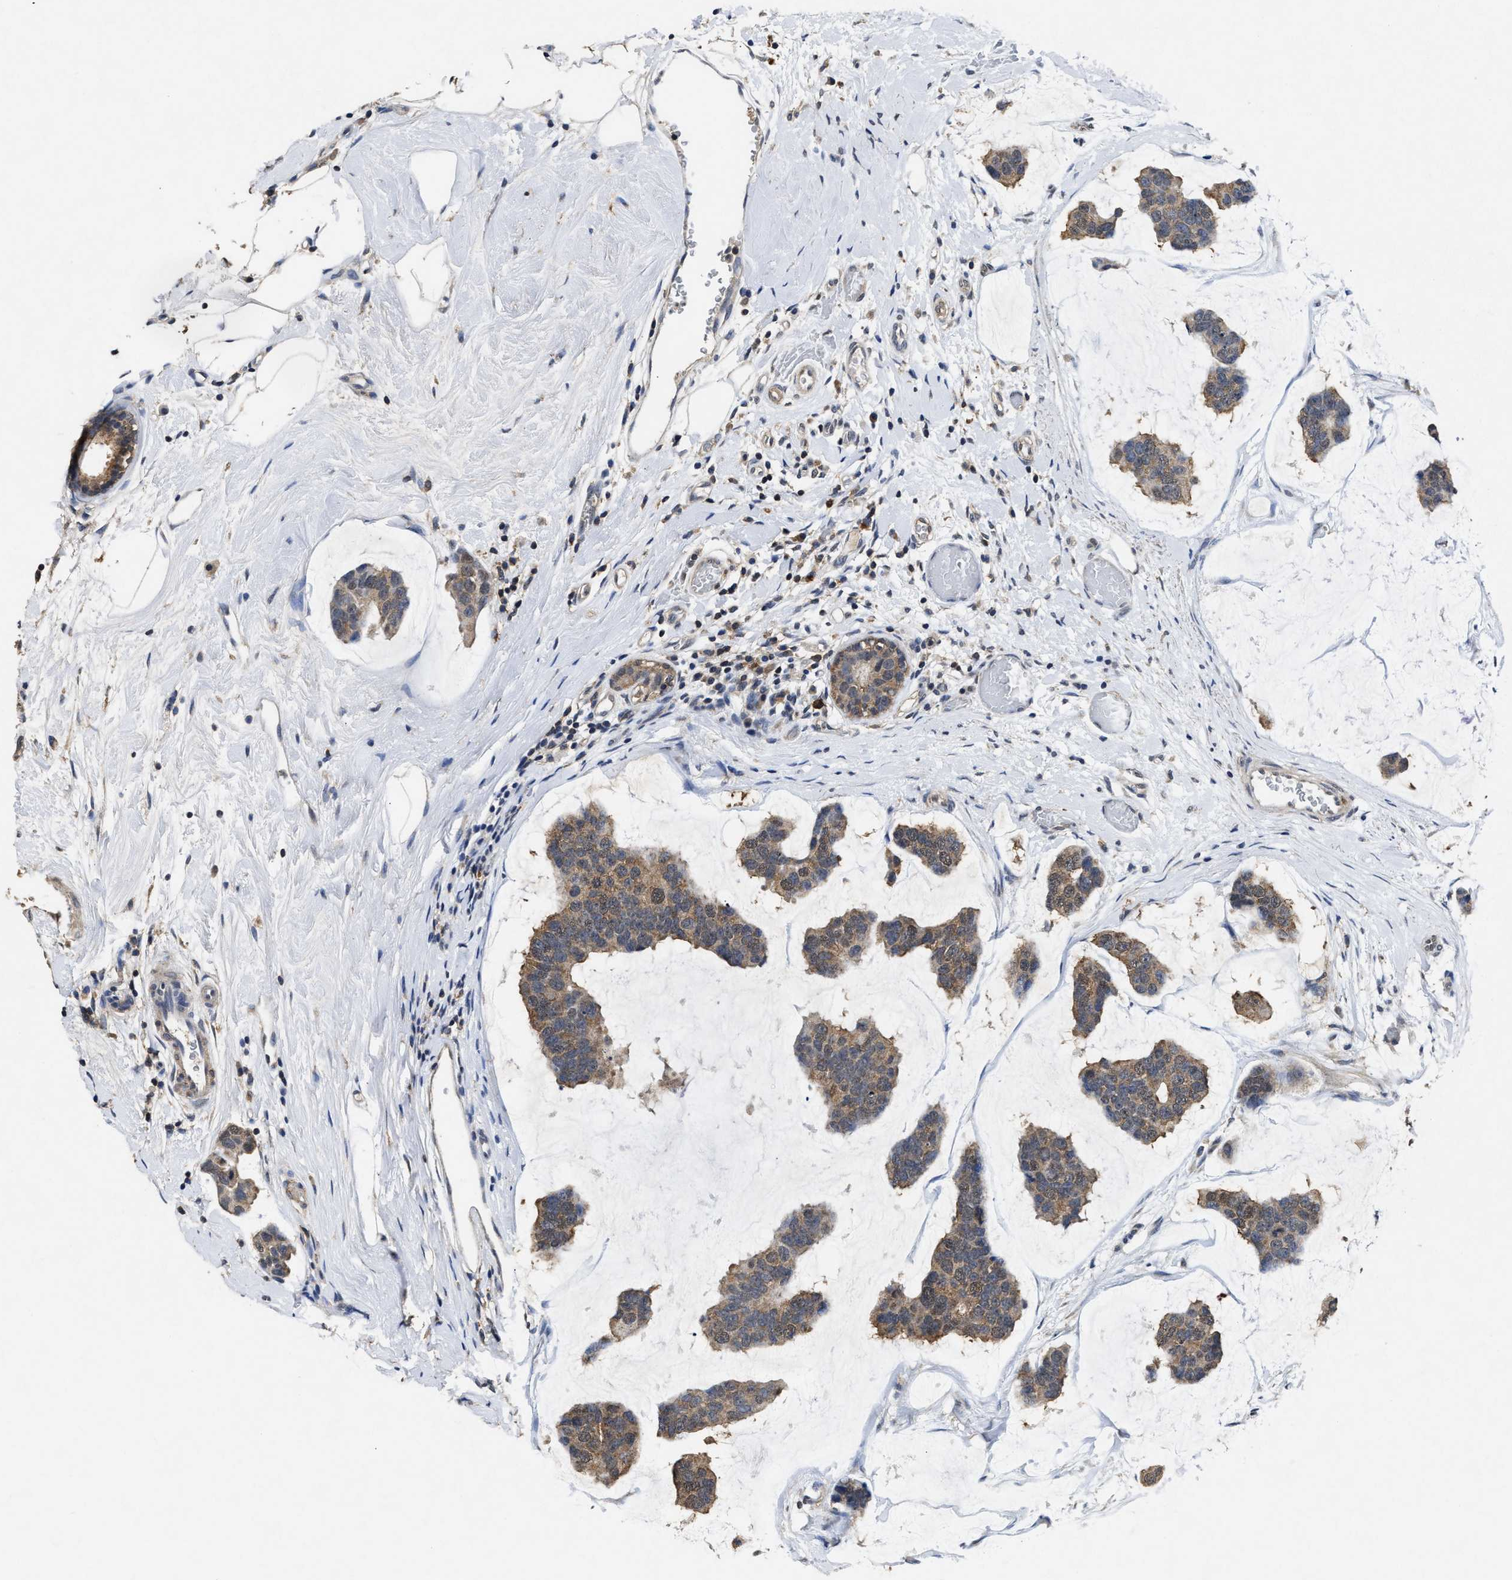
{"staining": {"intensity": "moderate", "quantity": ">75%", "location": "cytoplasmic/membranous"}, "tissue": "breast cancer", "cell_type": "Tumor cells", "image_type": "cancer", "snomed": [{"axis": "morphology", "description": "Normal tissue, NOS"}, {"axis": "morphology", "description": "Duct carcinoma"}, {"axis": "topography", "description": "Breast"}], "caption": "The image shows immunohistochemical staining of breast intraductal carcinoma. There is moderate cytoplasmic/membranous expression is seen in approximately >75% of tumor cells.", "gene": "ACAT2", "patient": {"sex": "female", "age": 50}}